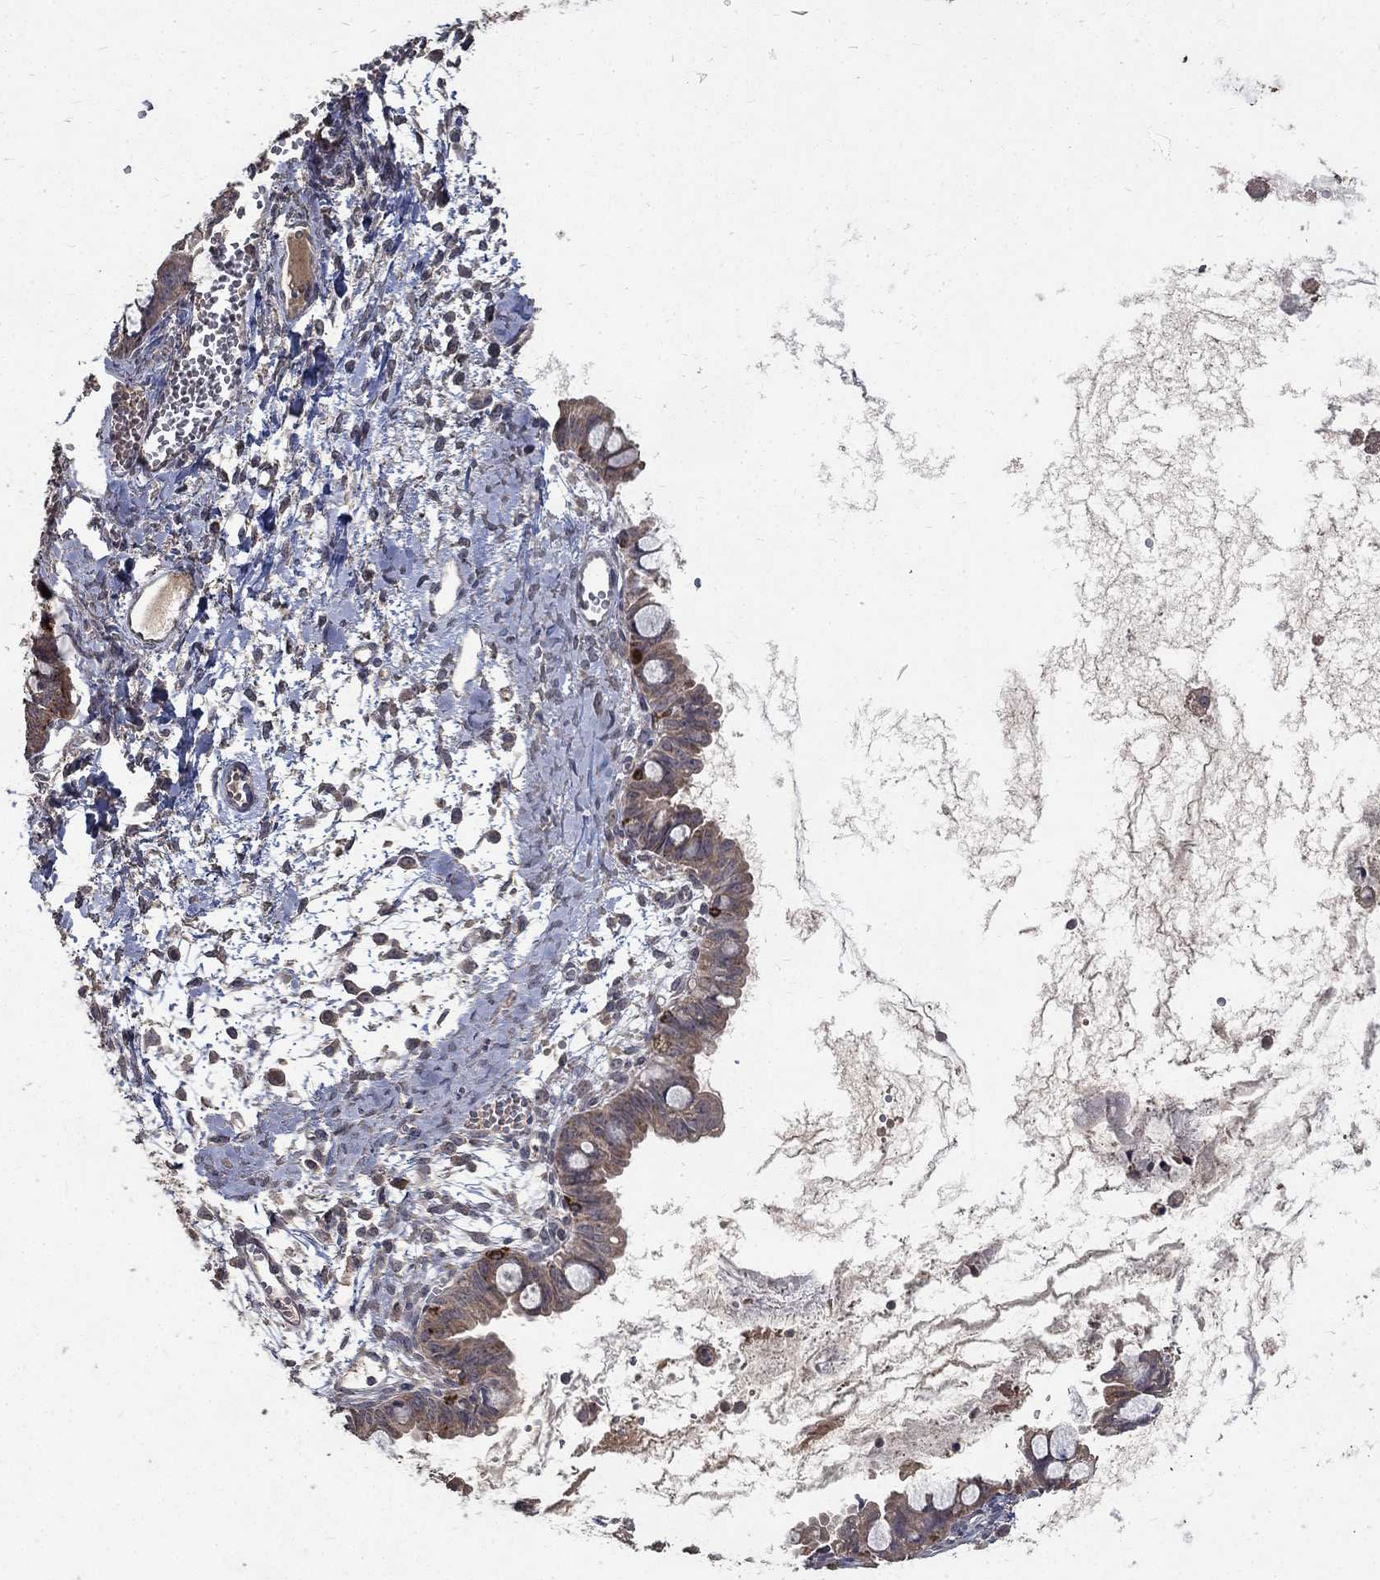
{"staining": {"intensity": "weak", "quantity": ">75%", "location": "cytoplasmic/membranous"}, "tissue": "ovarian cancer", "cell_type": "Tumor cells", "image_type": "cancer", "snomed": [{"axis": "morphology", "description": "Cystadenocarcinoma, mucinous, NOS"}, {"axis": "topography", "description": "Ovary"}], "caption": "This is an image of immunohistochemistry staining of ovarian cancer (mucinous cystadenocarcinoma), which shows weak staining in the cytoplasmic/membranous of tumor cells.", "gene": "C17orf75", "patient": {"sex": "female", "age": 63}}